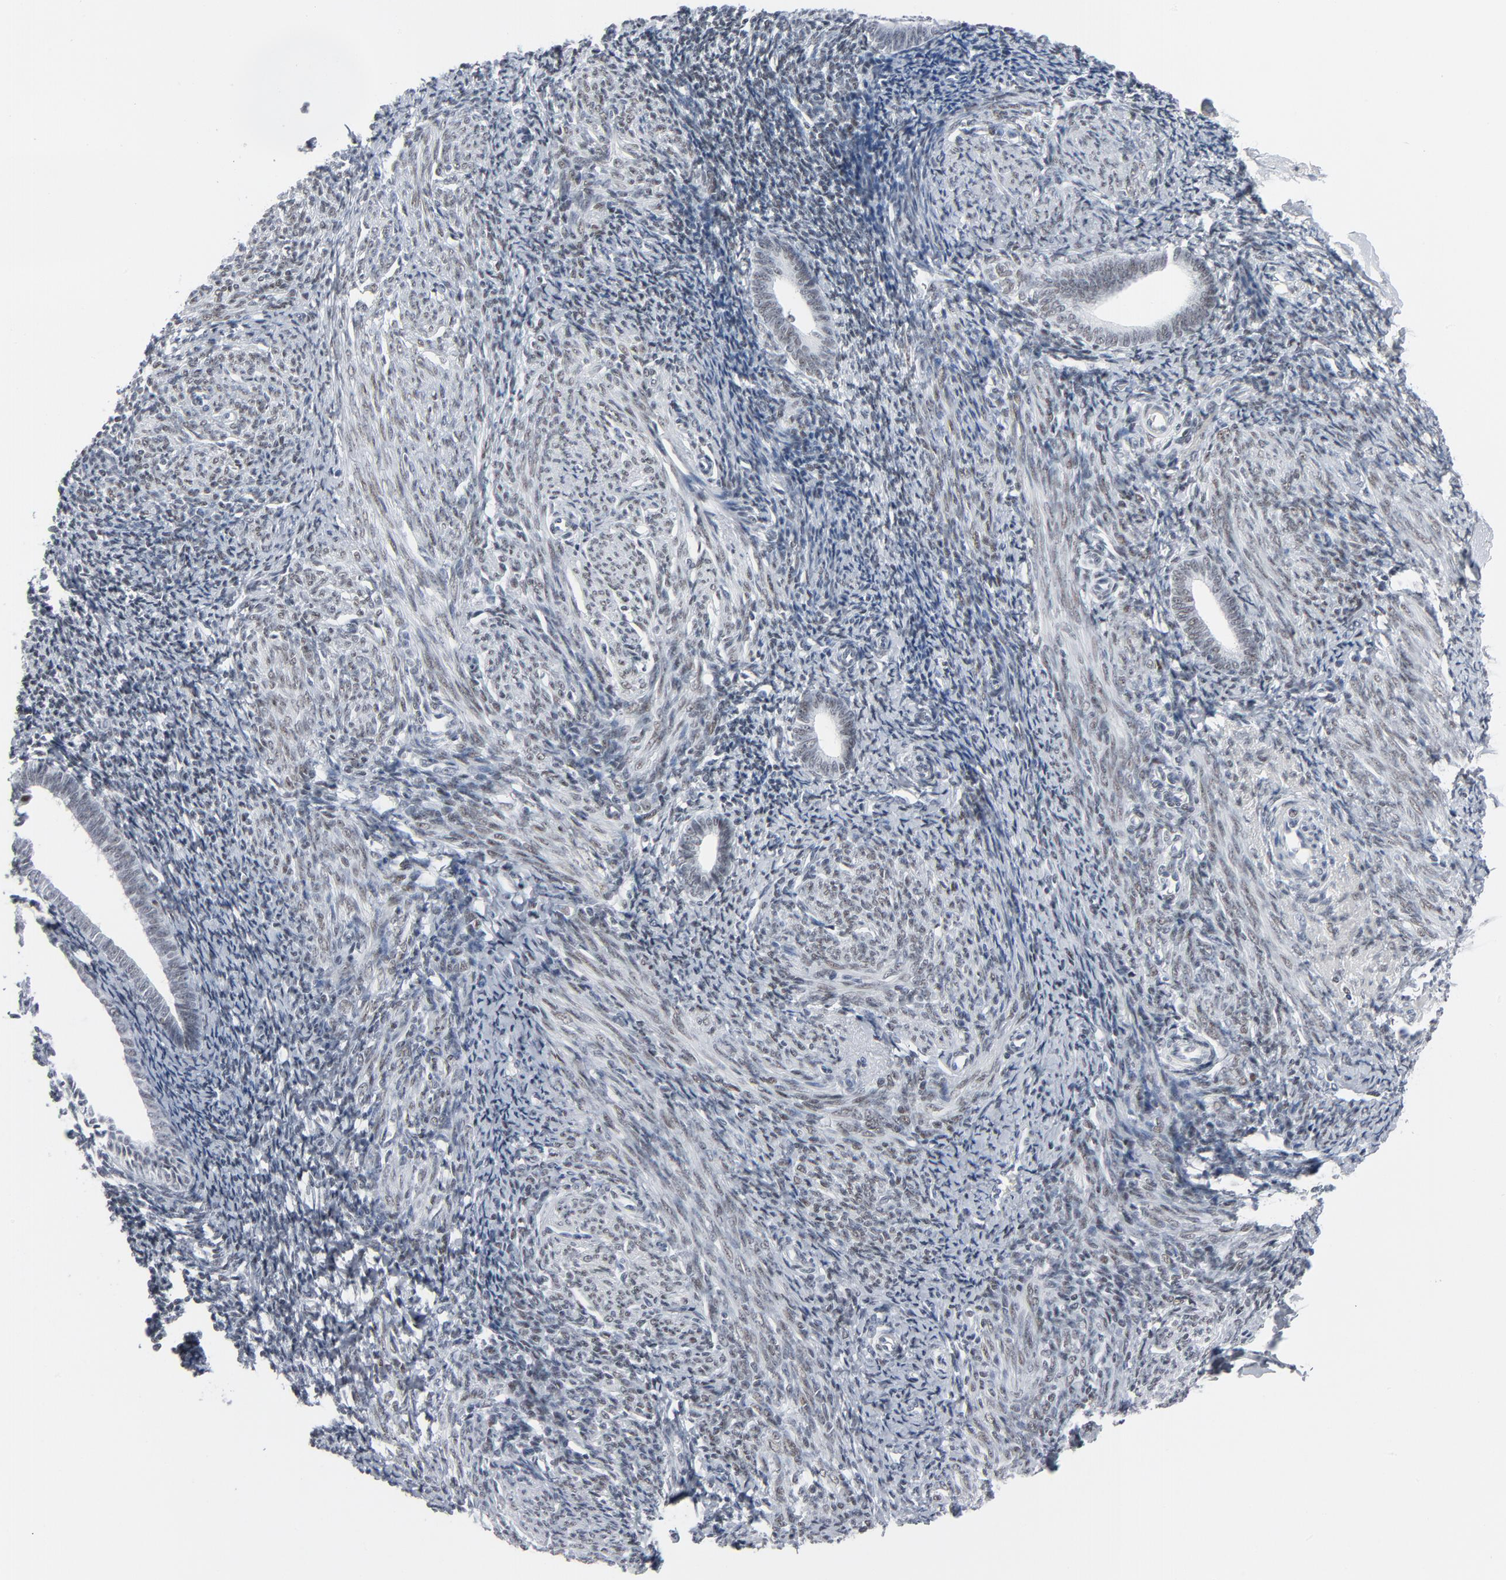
{"staining": {"intensity": "weak", "quantity": ">75%", "location": "nuclear"}, "tissue": "endometrium", "cell_type": "Cells in endometrial stroma", "image_type": "normal", "snomed": [{"axis": "morphology", "description": "Normal tissue, NOS"}, {"axis": "topography", "description": "Endometrium"}], "caption": "High-power microscopy captured an immunohistochemistry (IHC) image of unremarkable endometrium, revealing weak nuclear positivity in approximately >75% of cells in endometrial stroma. (brown staining indicates protein expression, while blue staining denotes nuclei).", "gene": "SIRT1", "patient": {"sex": "female", "age": 57}}